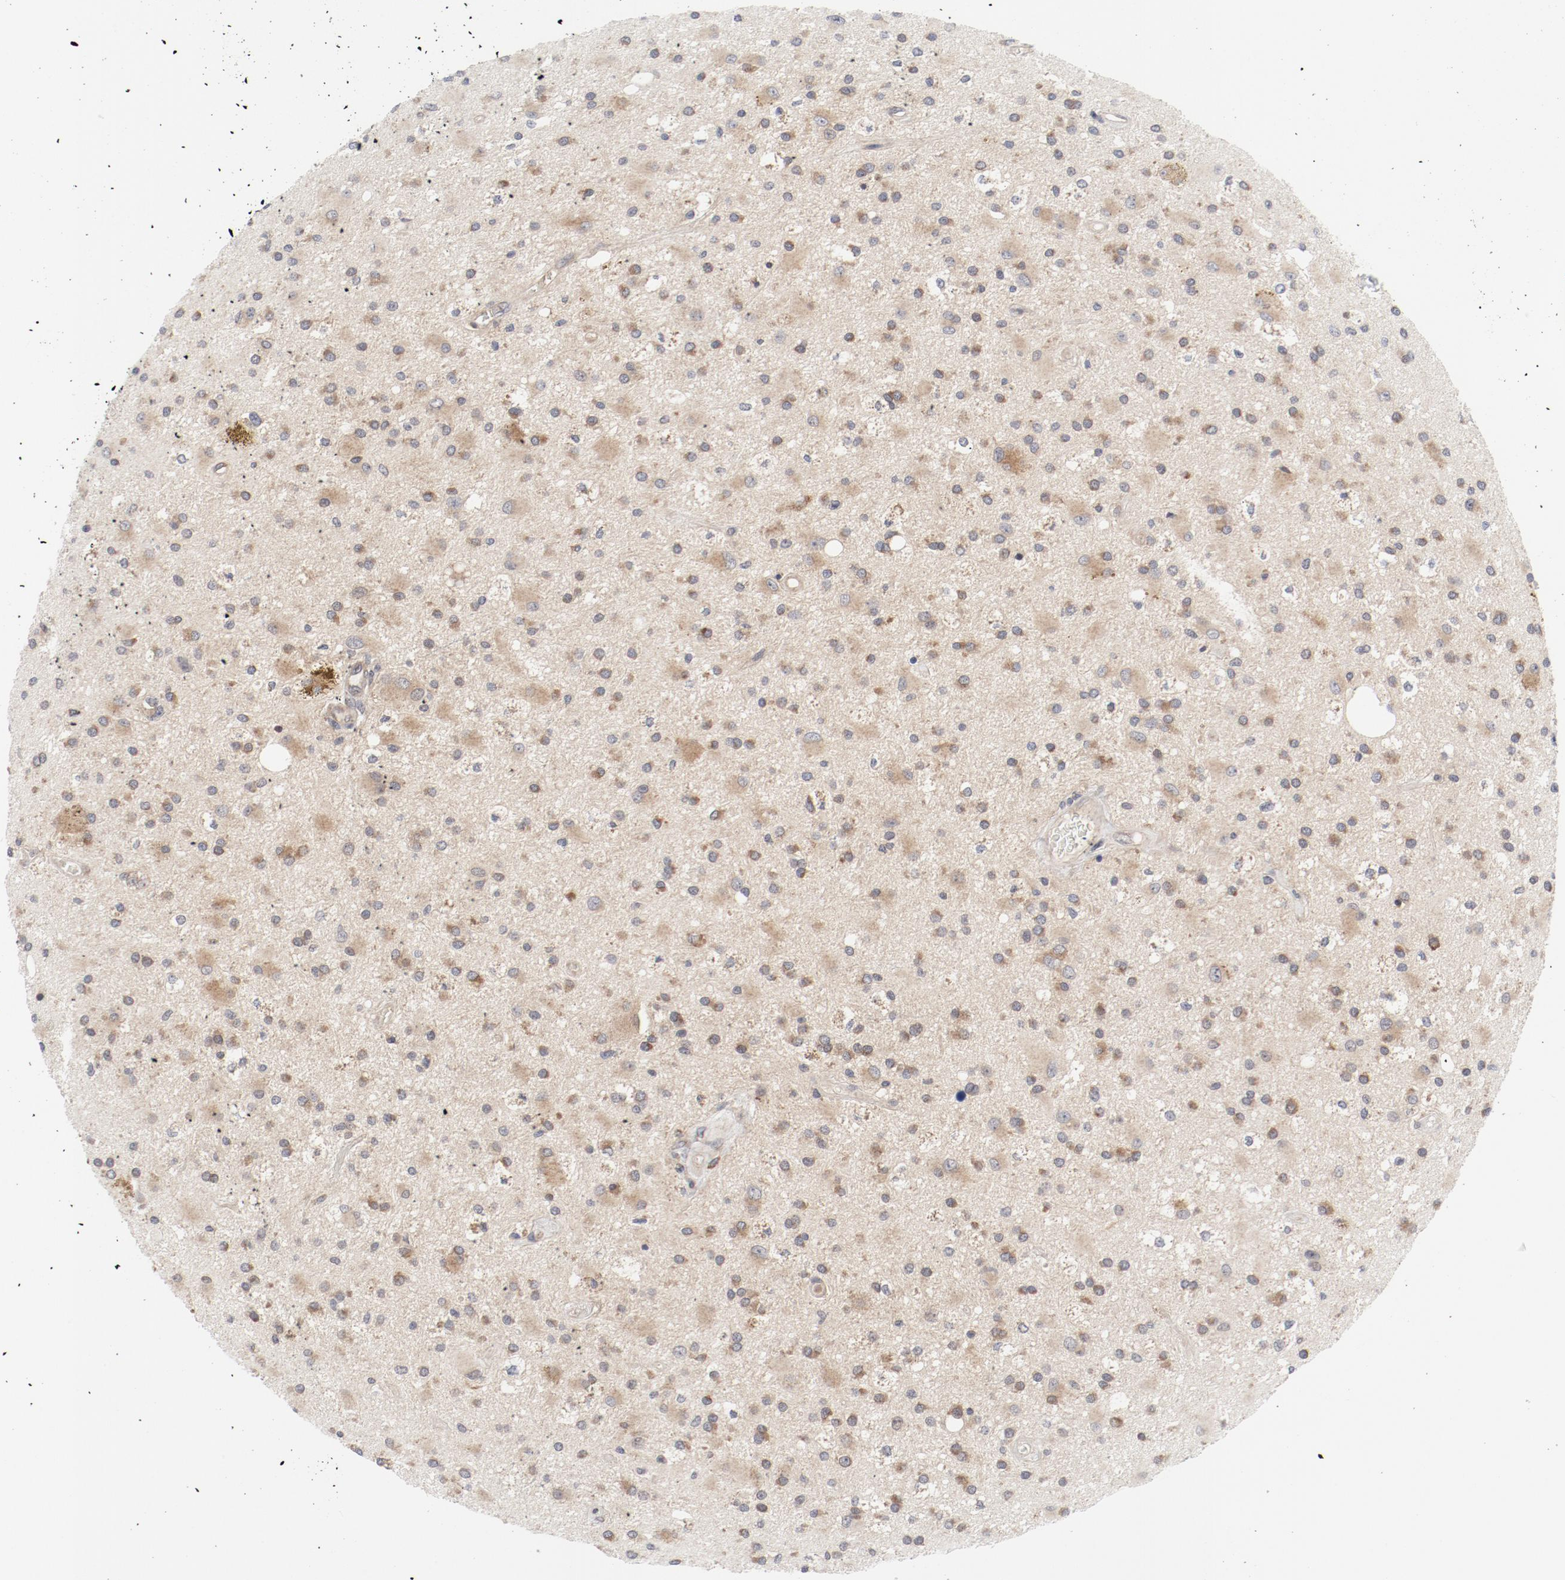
{"staining": {"intensity": "moderate", "quantity": ">75%", "location": "cytoplasmic/membranous"}, "tissue": "glioma", "cell_type": "Tumor cells", "image_type": "cancer", "snomed": [{"axis": "morphology", "description": "Glioma, malignant, Low grade"}, {"axis": "topography", "description": "Brain"}], "caption": "The micrograph shows a brown stain indicating the presence of a protein in the cytoplasmic/membranous of tumor cells in glioma.", "gene": "BAD", "patient": {"sex": "male", "age": 58}}